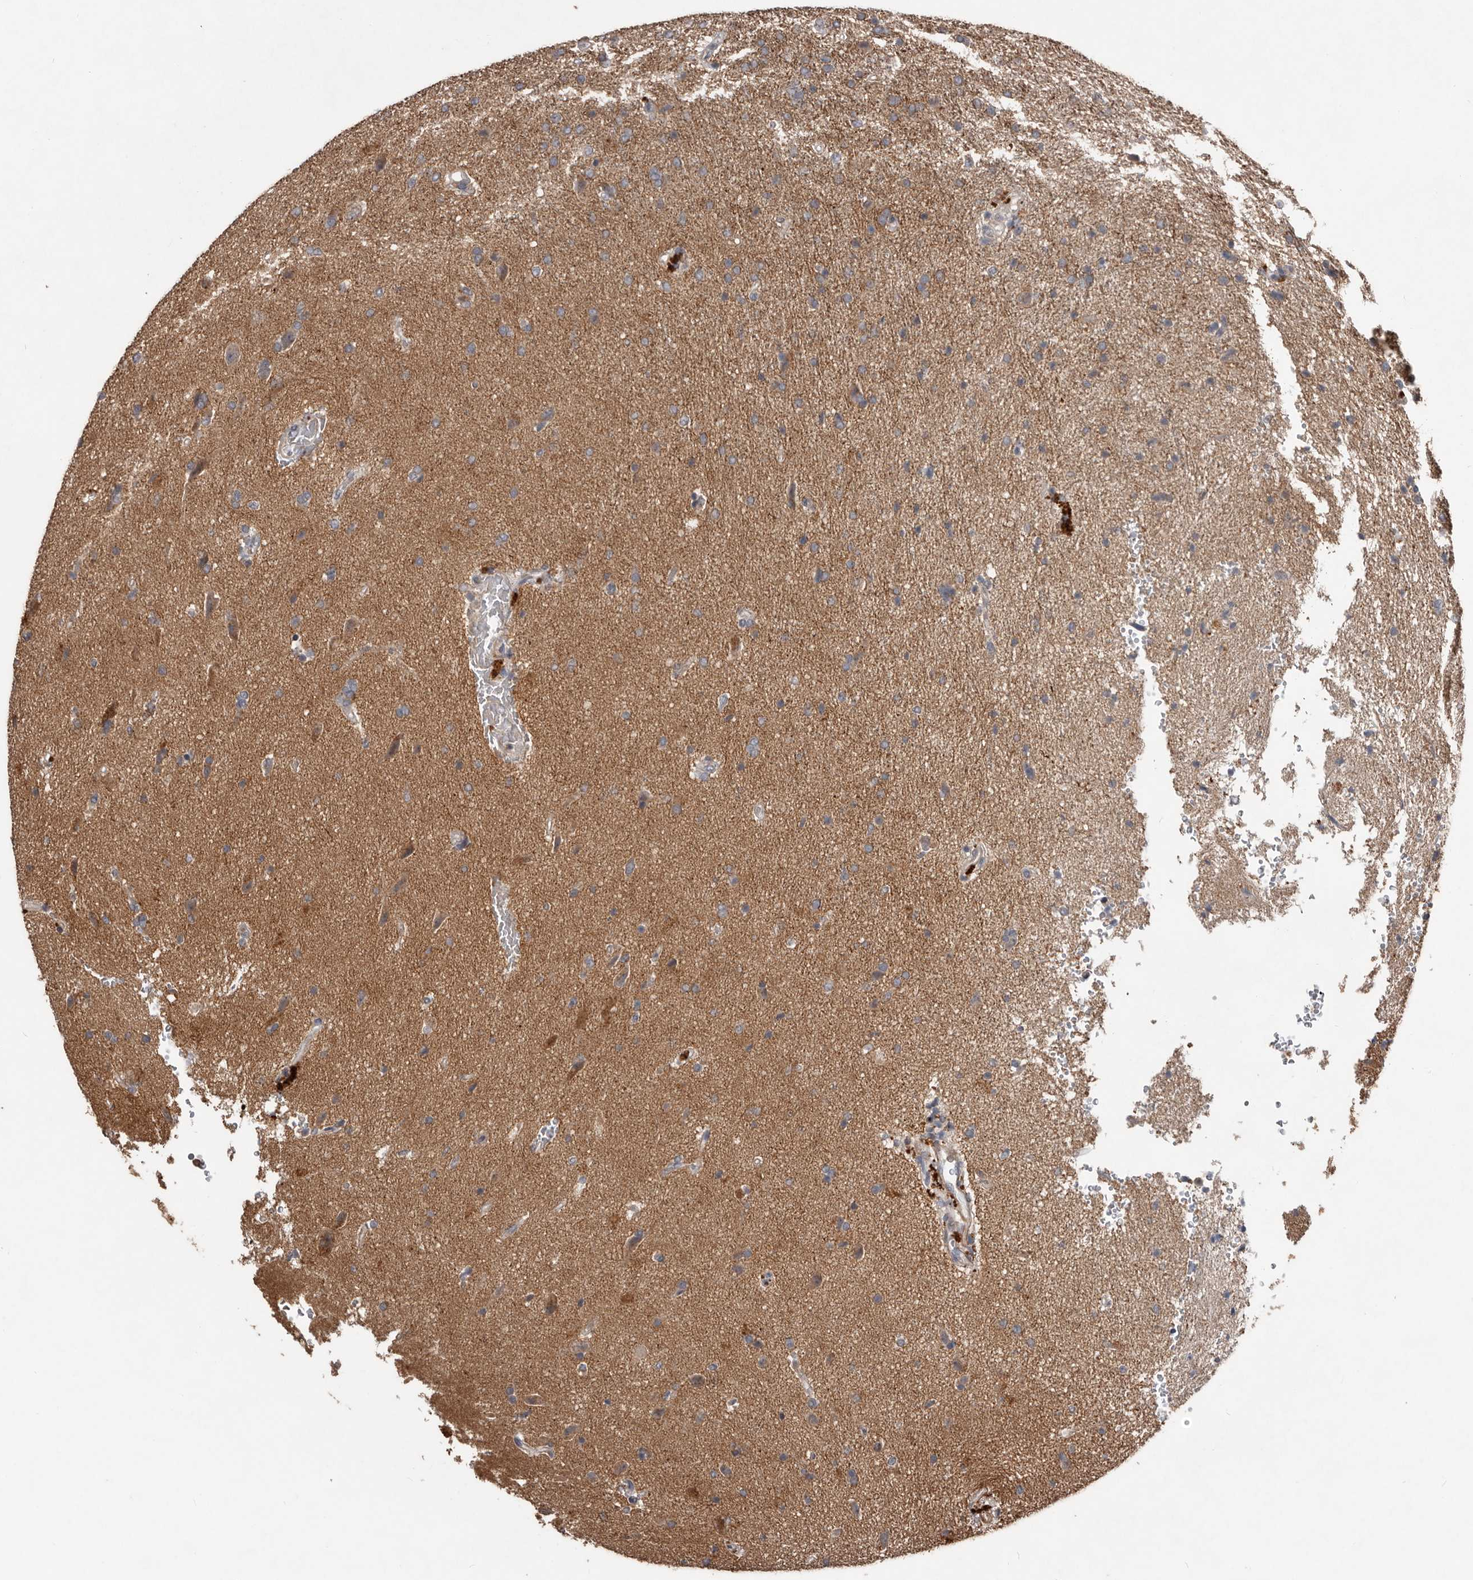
{"staining": {"intensity": "weak", "quantity": "25%-75%", "location": "cytoplasmic/membranous"}, "tissue": "glioma", "cell_type": "Tumor cells", "image_type": "cancer", "snomed": [{"axis": "morphology", "description": "Glioma, malignant, High grade"}, {"axis": "topography", "description": "Brain"}], "caption": "Tumor cells show weak cytoplasmic/membranous expression in about 25%-75% of cells in malignant glioma (high-grade). The staining is performed using DAB brown chromogen to label protein expression. The nuclei are counter-stained blue using hematoxylin.", "gene": "BAMBI", "patient": {"sex": "male", "age": 72}}